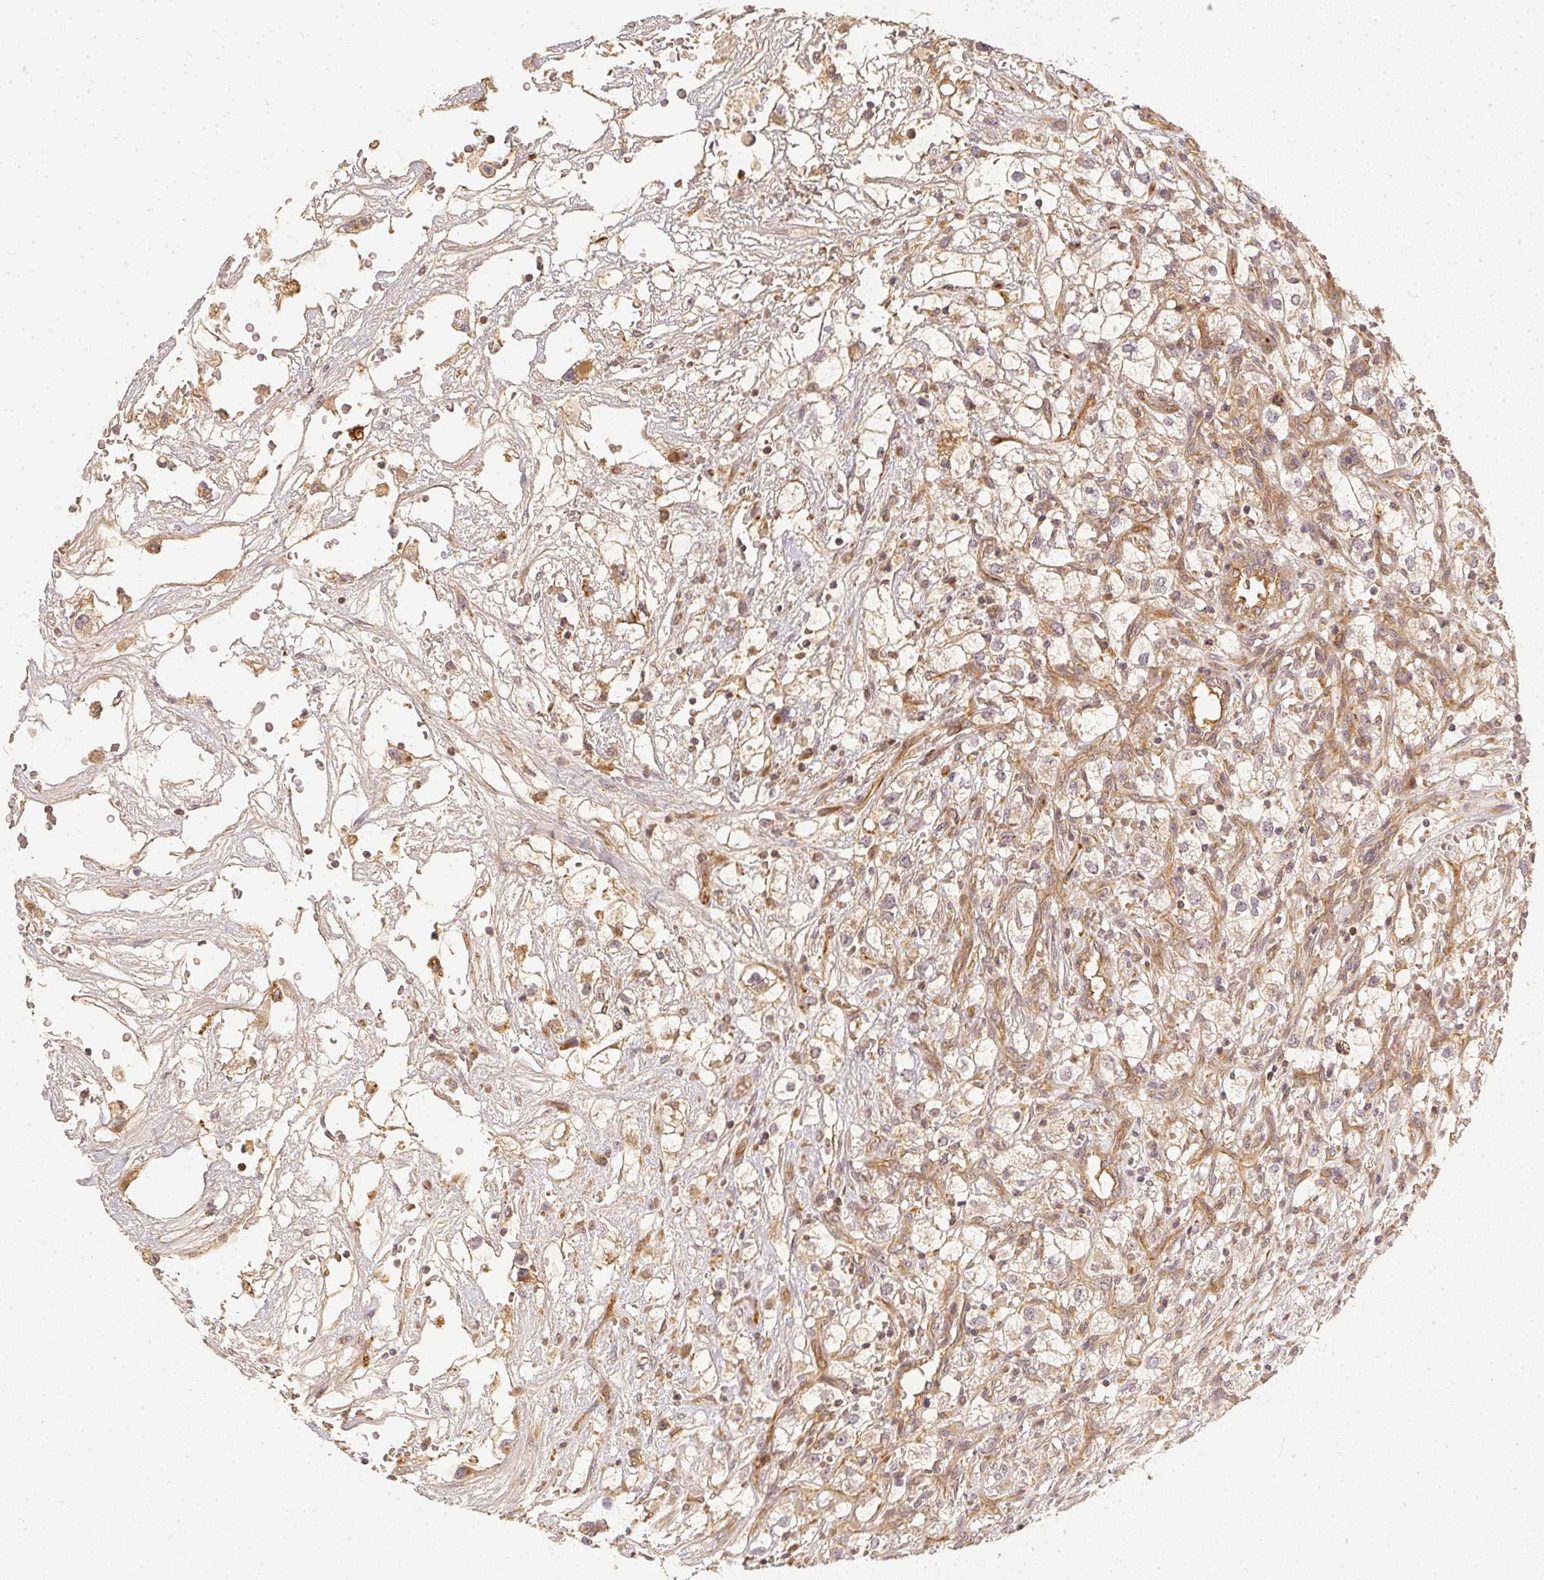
{"staining": {"intensity": "negative", "quantity": "none", "location": "none"}, "tissue": "renal cancer", "cell_type": "Tumor cells", "image_type": "cancer", "snomed": [{"axis": "morphology", "description": "Adenocarcinoma, NOS"}, {"axis": "topography", "description": "Kidney"}], "caption": "Histopathology image shows no significant protein positivity in tumor cells of renal cancer (adenocarcinoma).", "gene": "SERPINE1", "patient": {"sex": "male", "age": 59}}